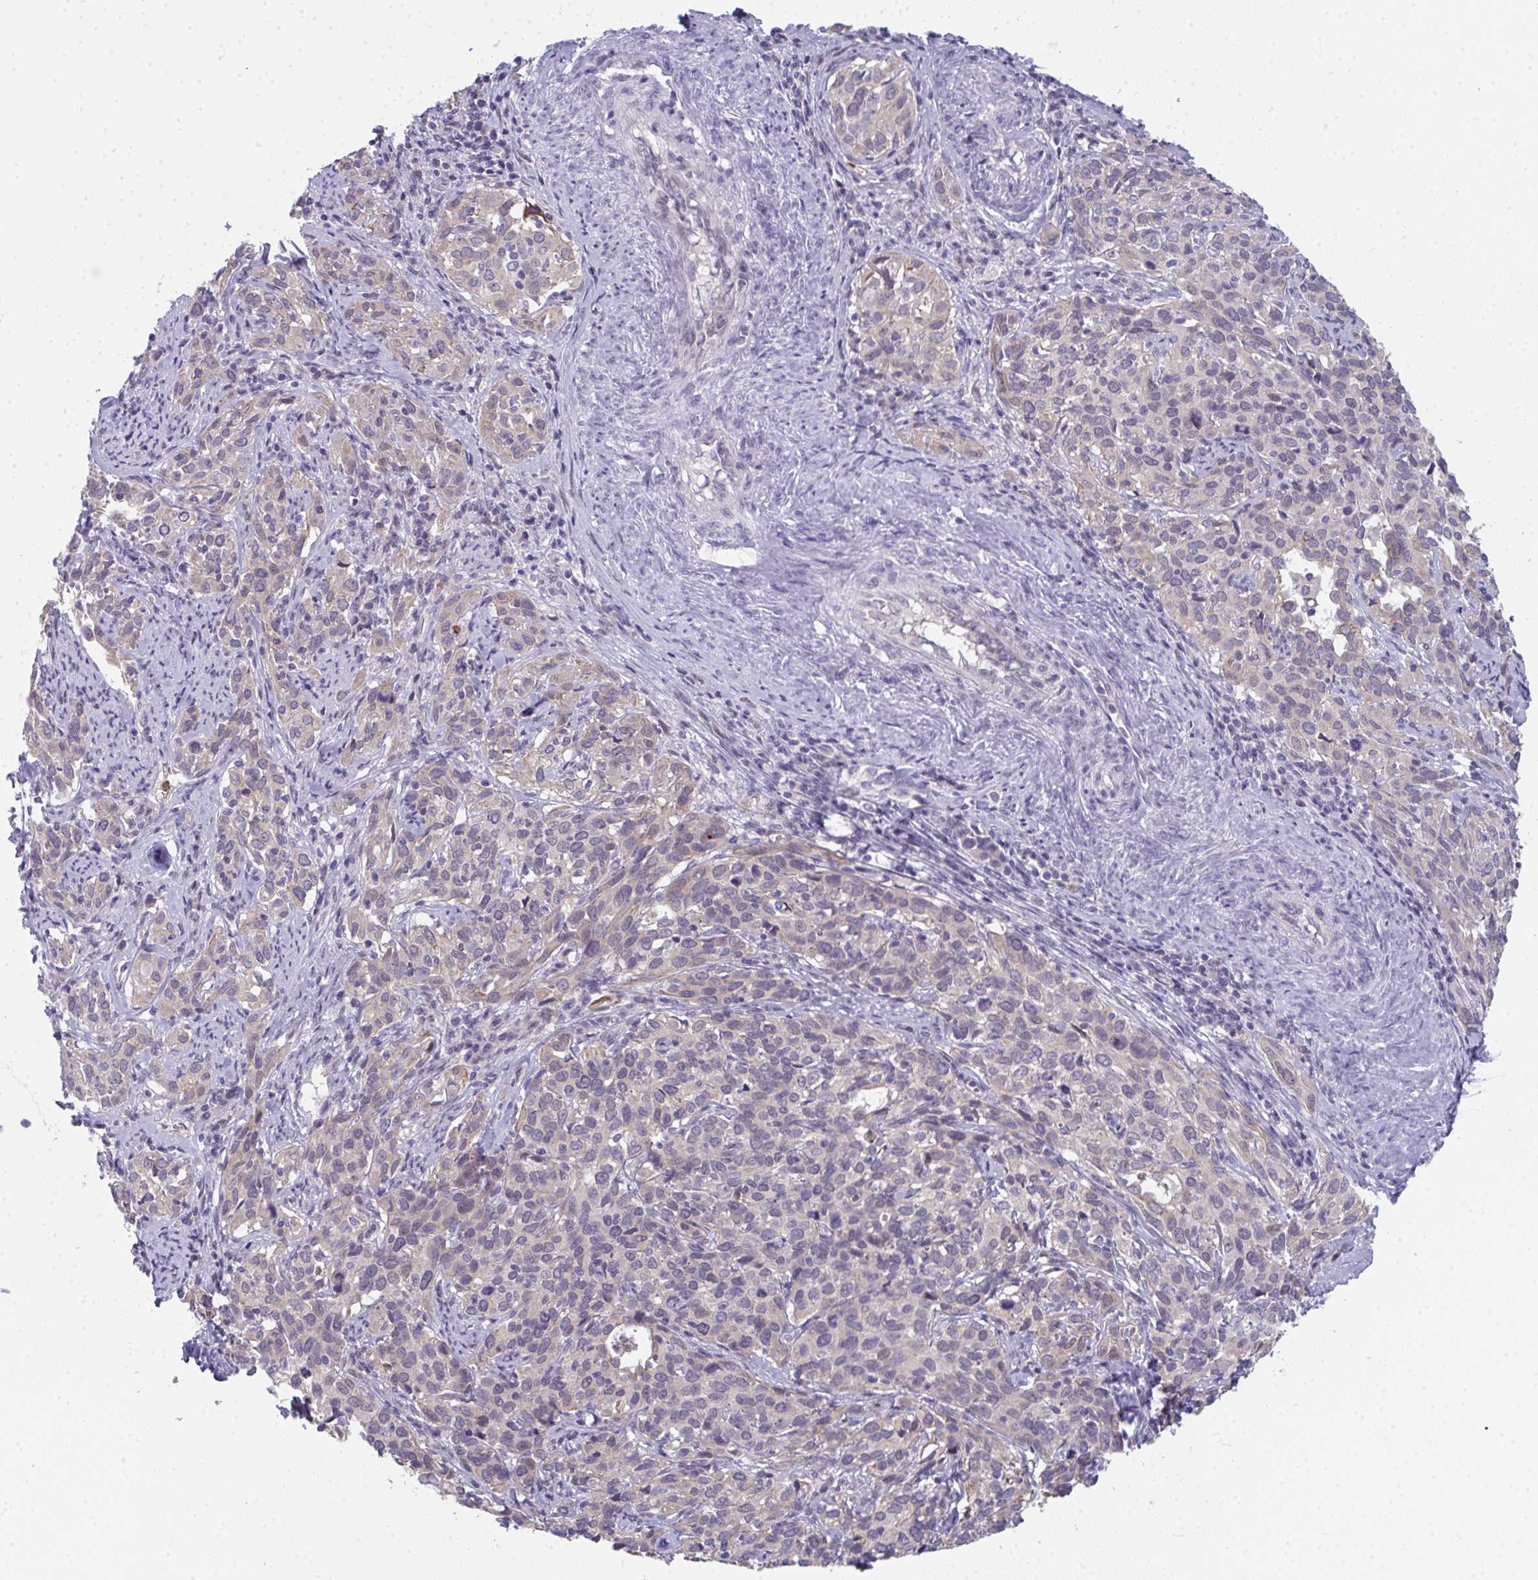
{"staining": {"intensity": "weak", "quantity": "25%-75%", "location": "cytoplasmic/membranous,nuclear"}, "tissue": "cervical cancer", "cell_type": "Tumor cells", "image_type": "cancer", "snomed": [{"axis": "morphology", "description": "Normal tissue, NOS"}, {"axis": "morphology", "description": "Squamous cell carcinoma, NOS"}, {"axis": "topography", "description": "Cervix"}], "caption": "This photomicrograph reveals IHC staining of cervical squamous cell carcinoma, with low weak cytoplasmic/membranous and nuclear expression in about 25%-75% of tumor cells.", "gene": "RIOK1", "patient": {"sex": "female", "age": 51}}